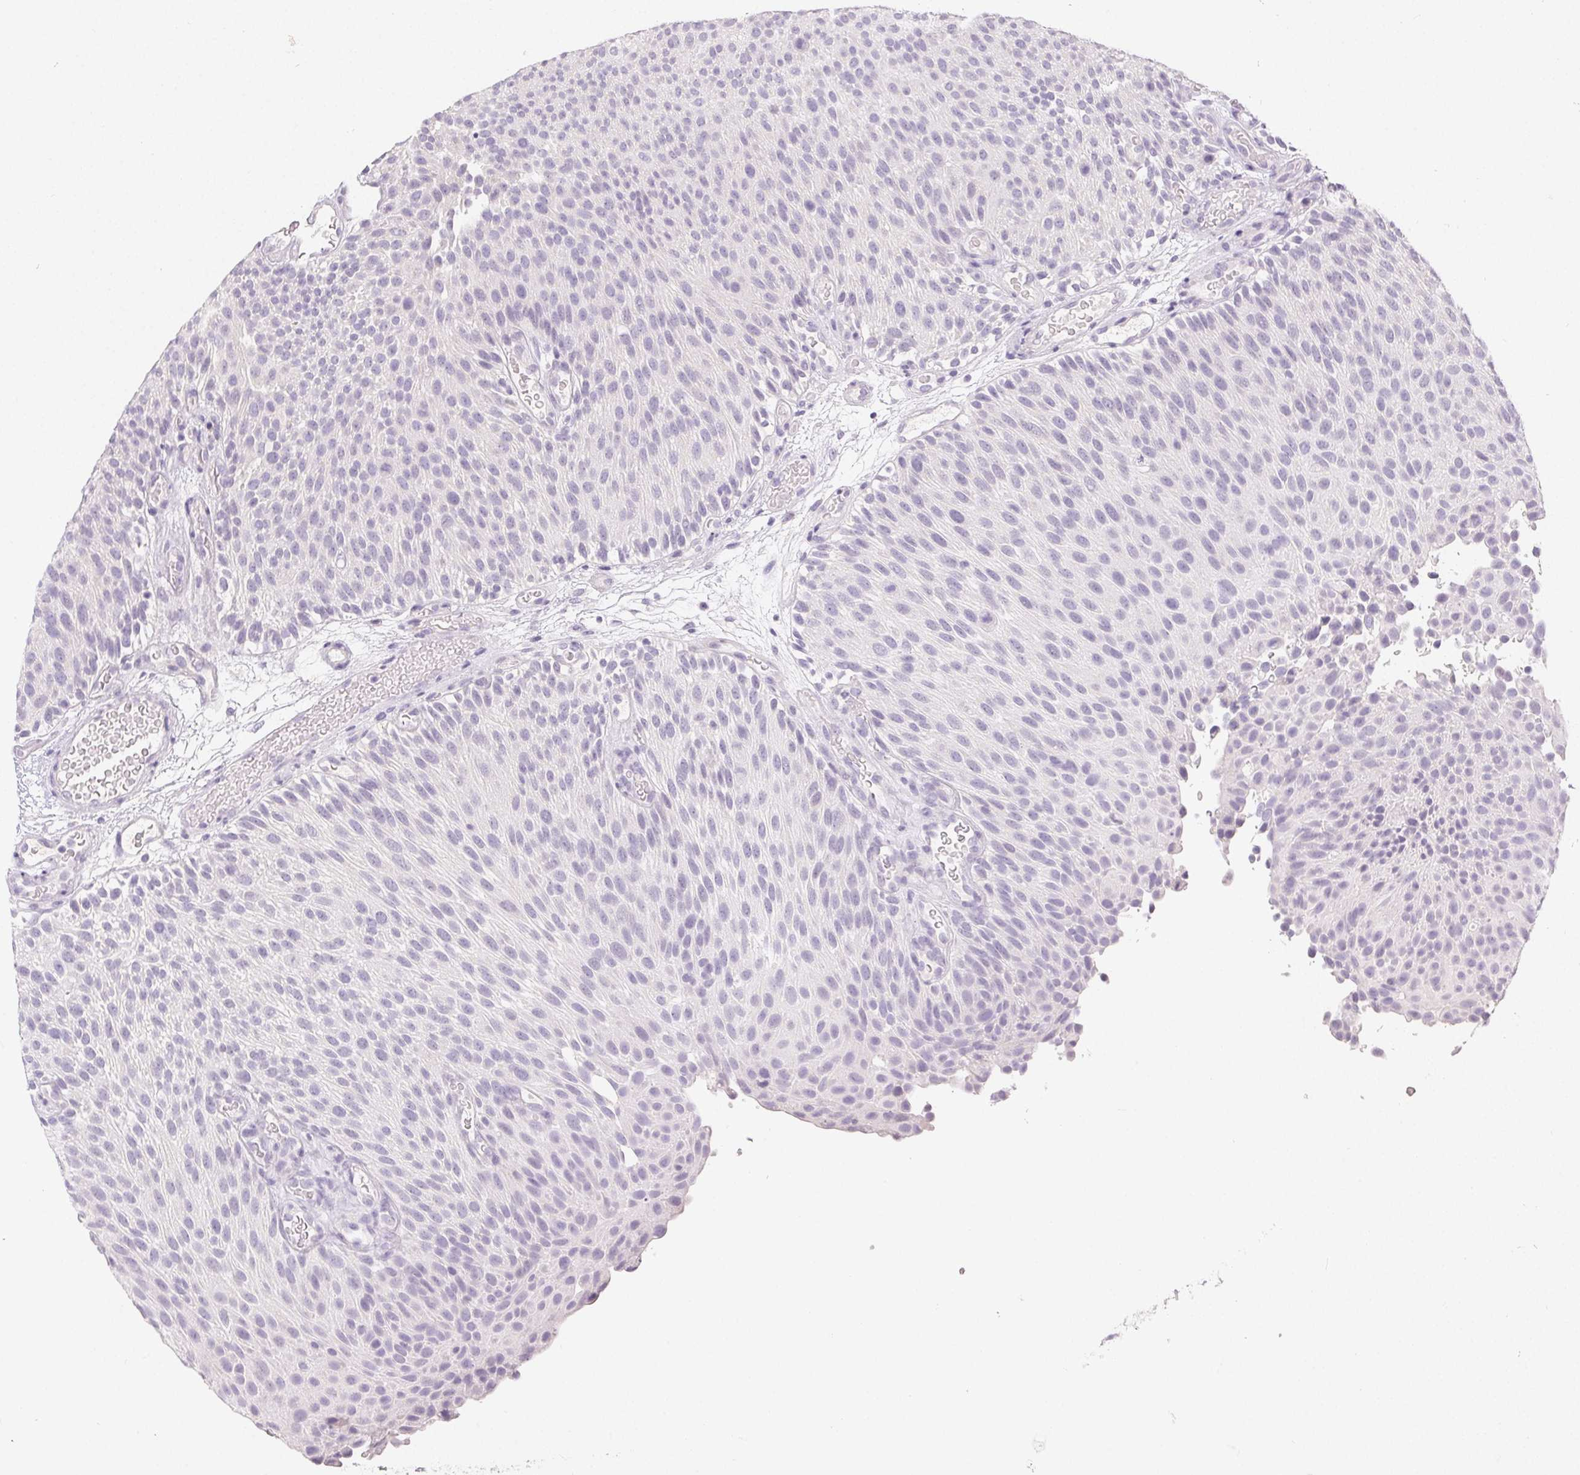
{"staining": {"intensity": "negative", "quantity": "none", "location": "none"}, "tissue": "urothelial cancer", "cell_type": "Tumor cells", "image_type": "cancer", "snomed": [{"axis": "morphology", "description": "Urothelial carcinoma, Low grade"}, {"axis": "topography", "description": "Urinary bladder"}], "caption": "High power microscopy photomicrograph of an immunohistochemistry (IHC) micrograph of urothelial cancer, revealing no significant positivity in tumor cells.", "gene": "MIOX", "patient": {"sex": "male", "age": 78}}